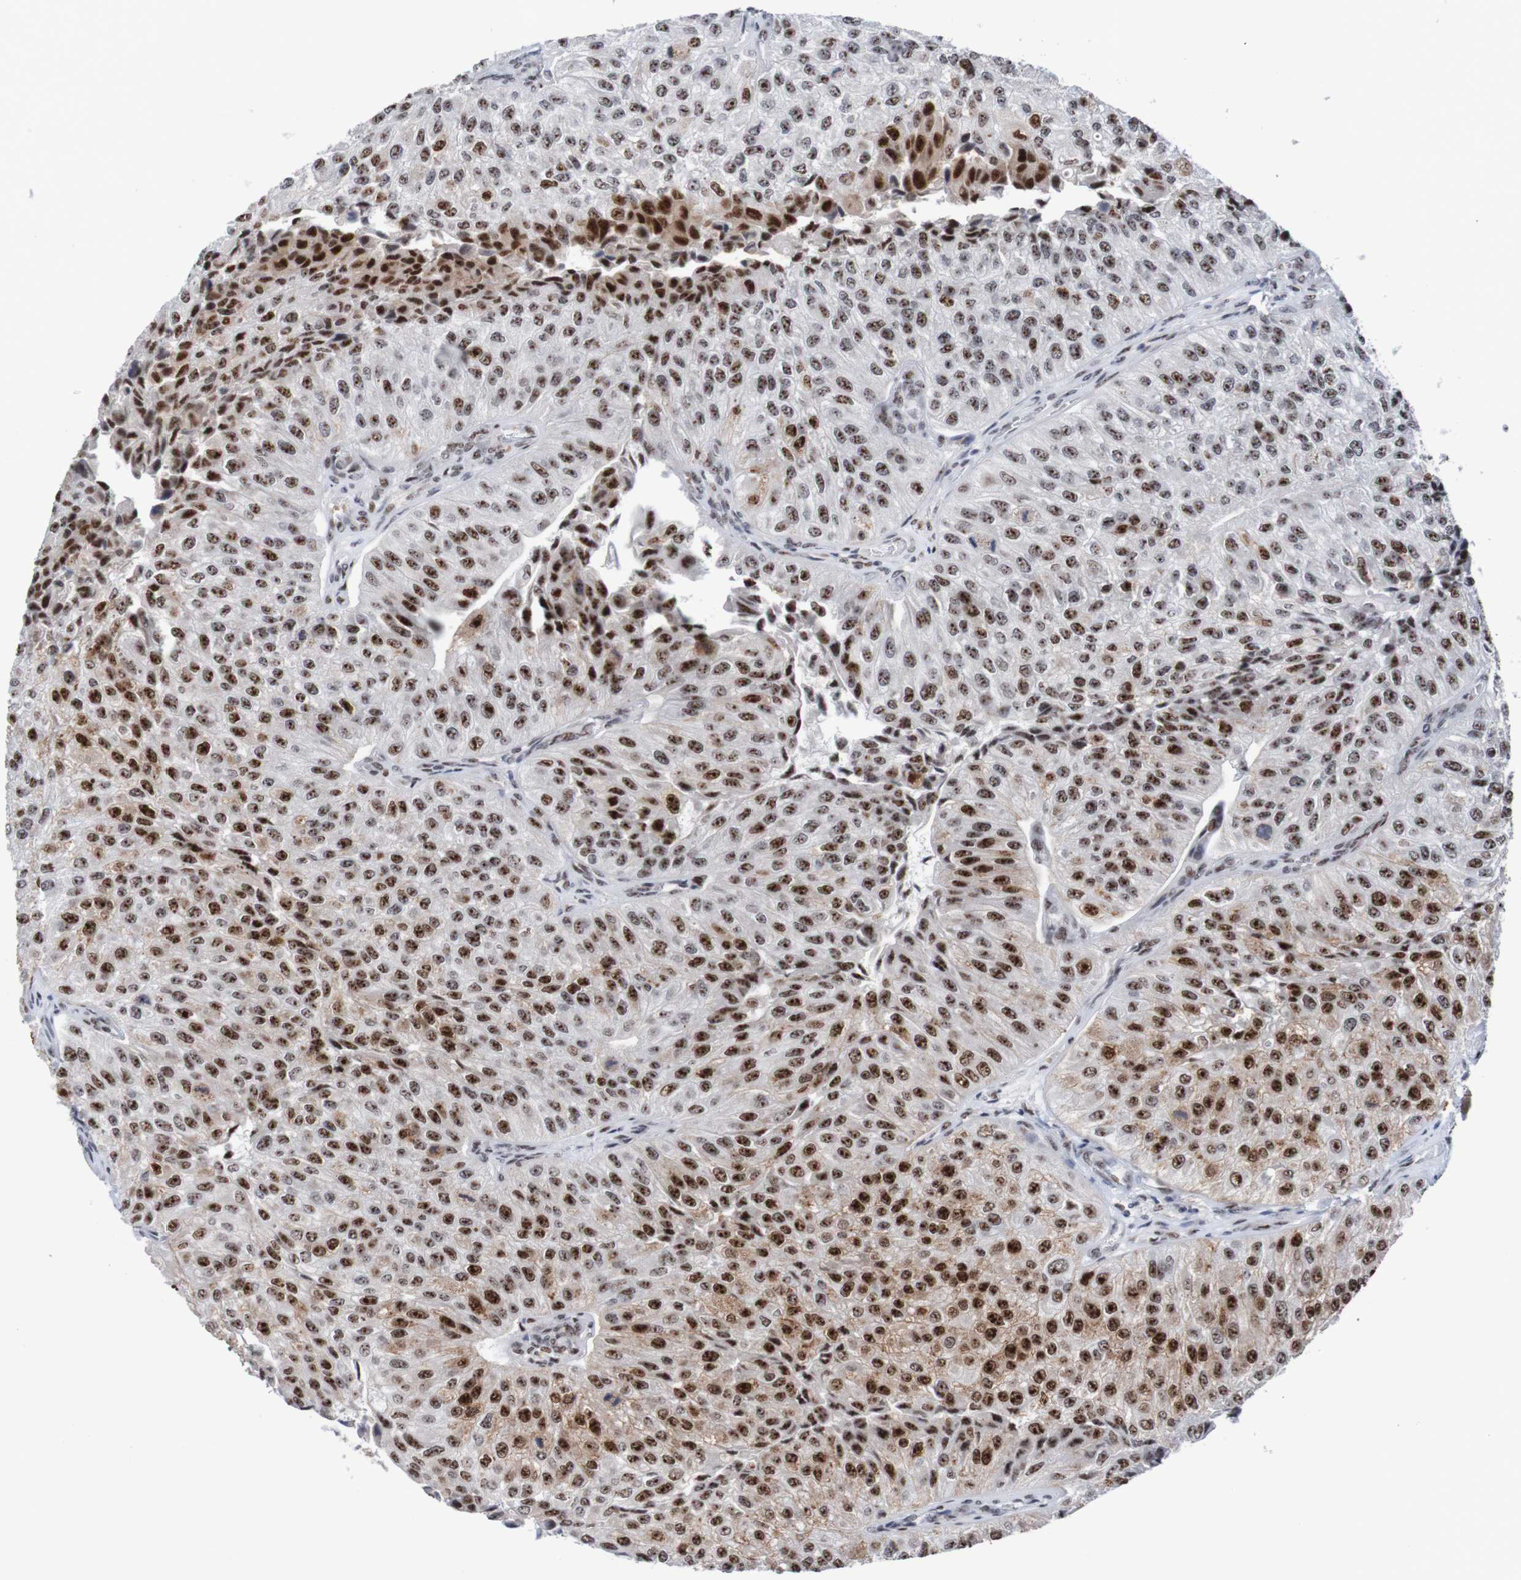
{"staining": {"intensity": "strong", "quantity": "25%-75%", "location": "nuclear"}, "tissue": "urothelial cancer", "cell_type": "Tumor cells", "image_type": "cancer", "snomed": [{"axis": "morphology", "description": "Urothelial carcinoma, High grade"}, {"axis": "topography", "description": "Kidney"}, {"axis": "topography", "description": "Urinary bladder"}], "caption": "Urothelial cancer stained with DAB (3,3'-diaminobenzidine) immunohistochemistry exhibits high levels of strong nuclear staining in about 25%-75% of tumor cells. (Brightfield microscopy of DAB IHC at high magnification).", "gene": "CDC5L", "patient": {"sex": "male", "age": 77}}